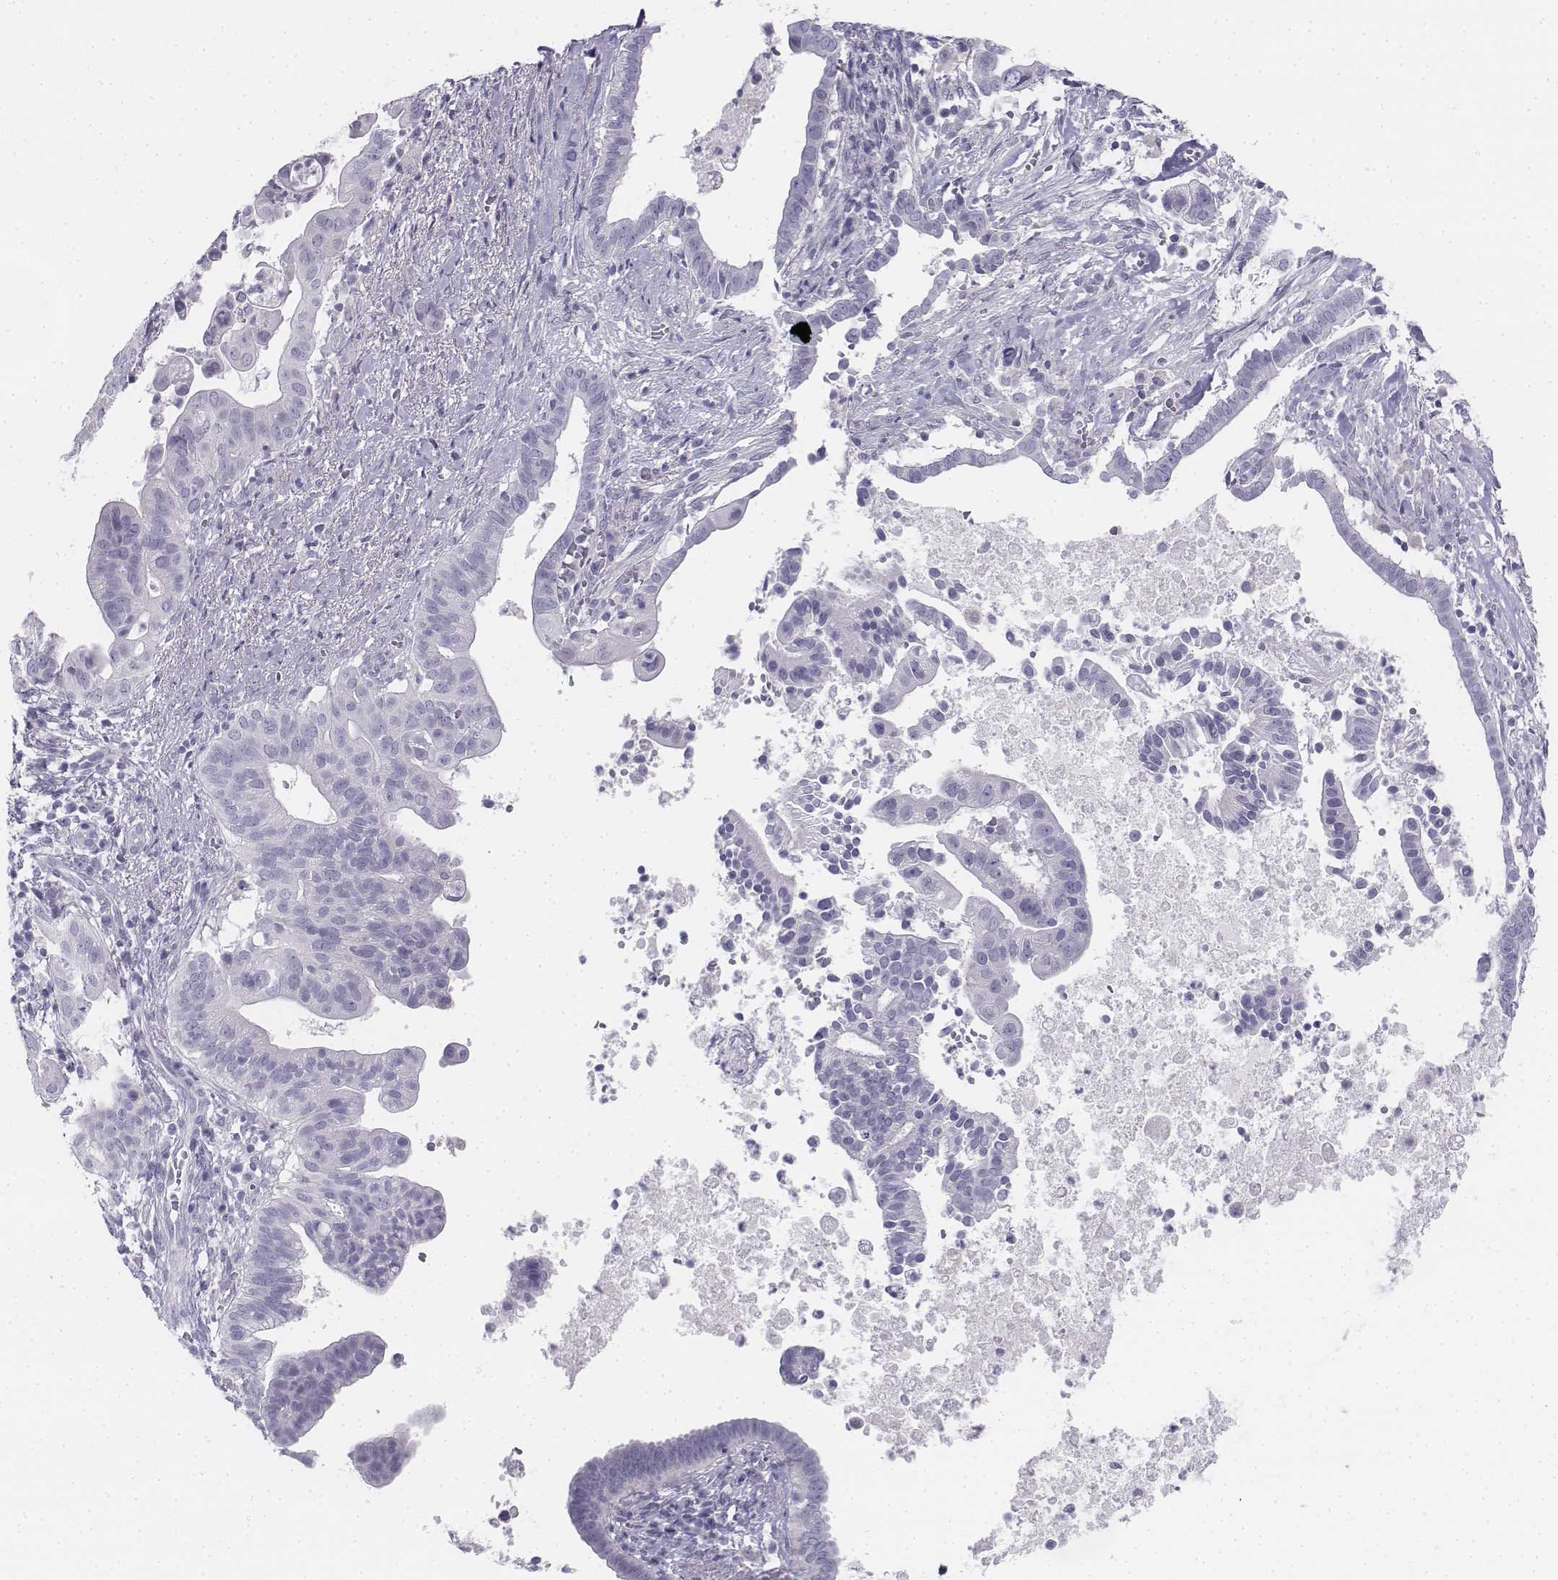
{"staining": {"intensity": "negative", "quantity": "none", "location": "none"}, "tissue": "pancreatic cancer", "cell_type": "Tumor cells", "image_type": "cancer", "snomed": [{"axis": "morphology", "description": "Adenocarcinoma, NOS"}, {"axis": "topography", "description": "Pancreas"}], "caption": "DAB immunohistochemical staining of human pancreatic cancer displays no significant staining in tumor cells.", "gene": "TH", "patient": {"sex": "male", "age": 61}}